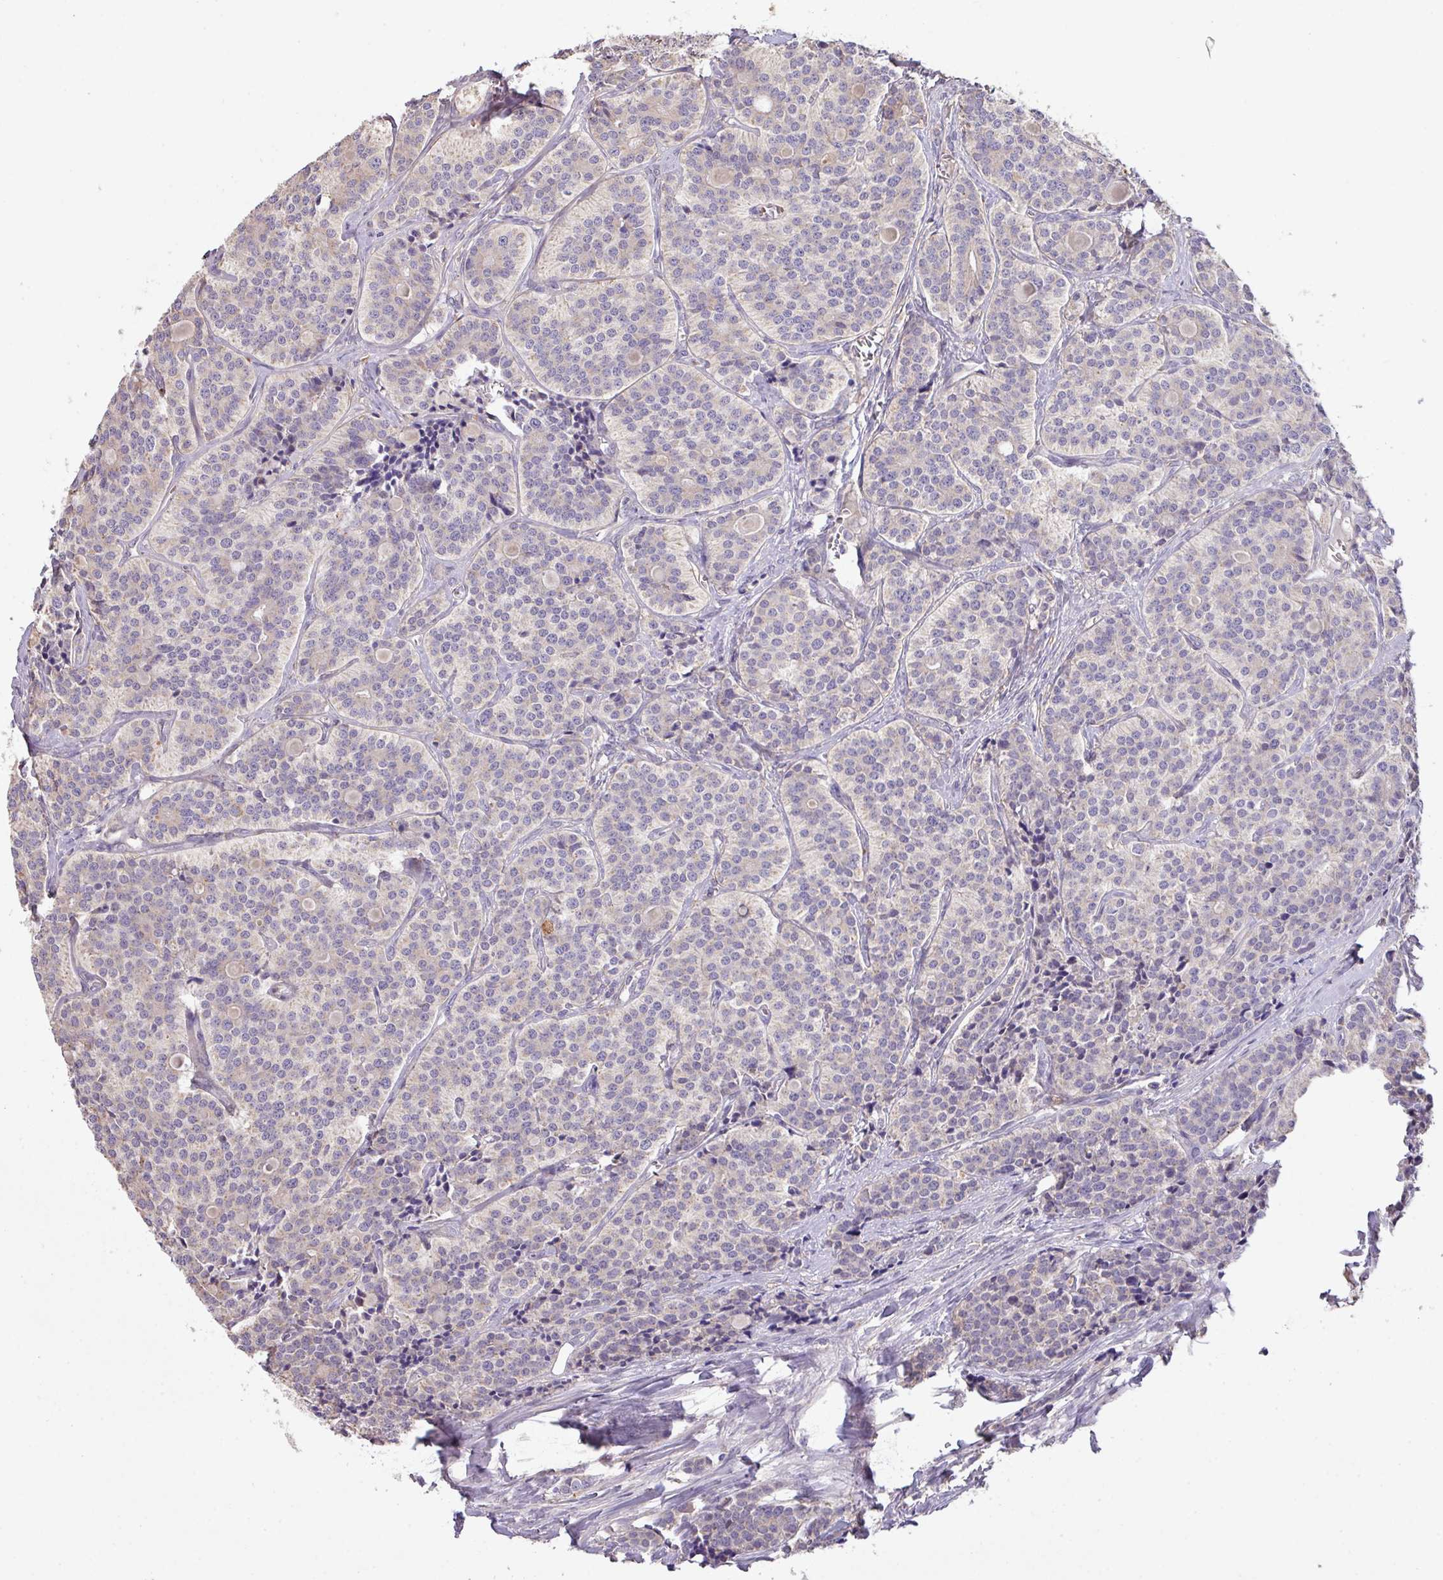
{"staining": {"intensity": "negative", "quantity": "none", "location": "none"}, "tissue": "carcinoid", "cell_type": "Tumor cells", "image_type": "cancer", "snomed": [{"axis": "morphology", "description": "Carcinoid, malignant, NOS"}, {"axis": "topography", "description": "Small intestine"}], "caption": "High magnification brightfield microscopy of carcinoid (malignant) stained with DAB (3,3'-diaminobenzidine) (brown) and counterstained with hematoxylin (blue): tumor cells show no significant positivity. (Stains: DAB (3,3'-diaminobenzidine) immunohistochemistry (IHC) with hematoxylin counter stain, Microscopy: brightfield microscopy at high magnification).", "gene": "PRADC1", "patient": {"sex": "male", "age": 63}}